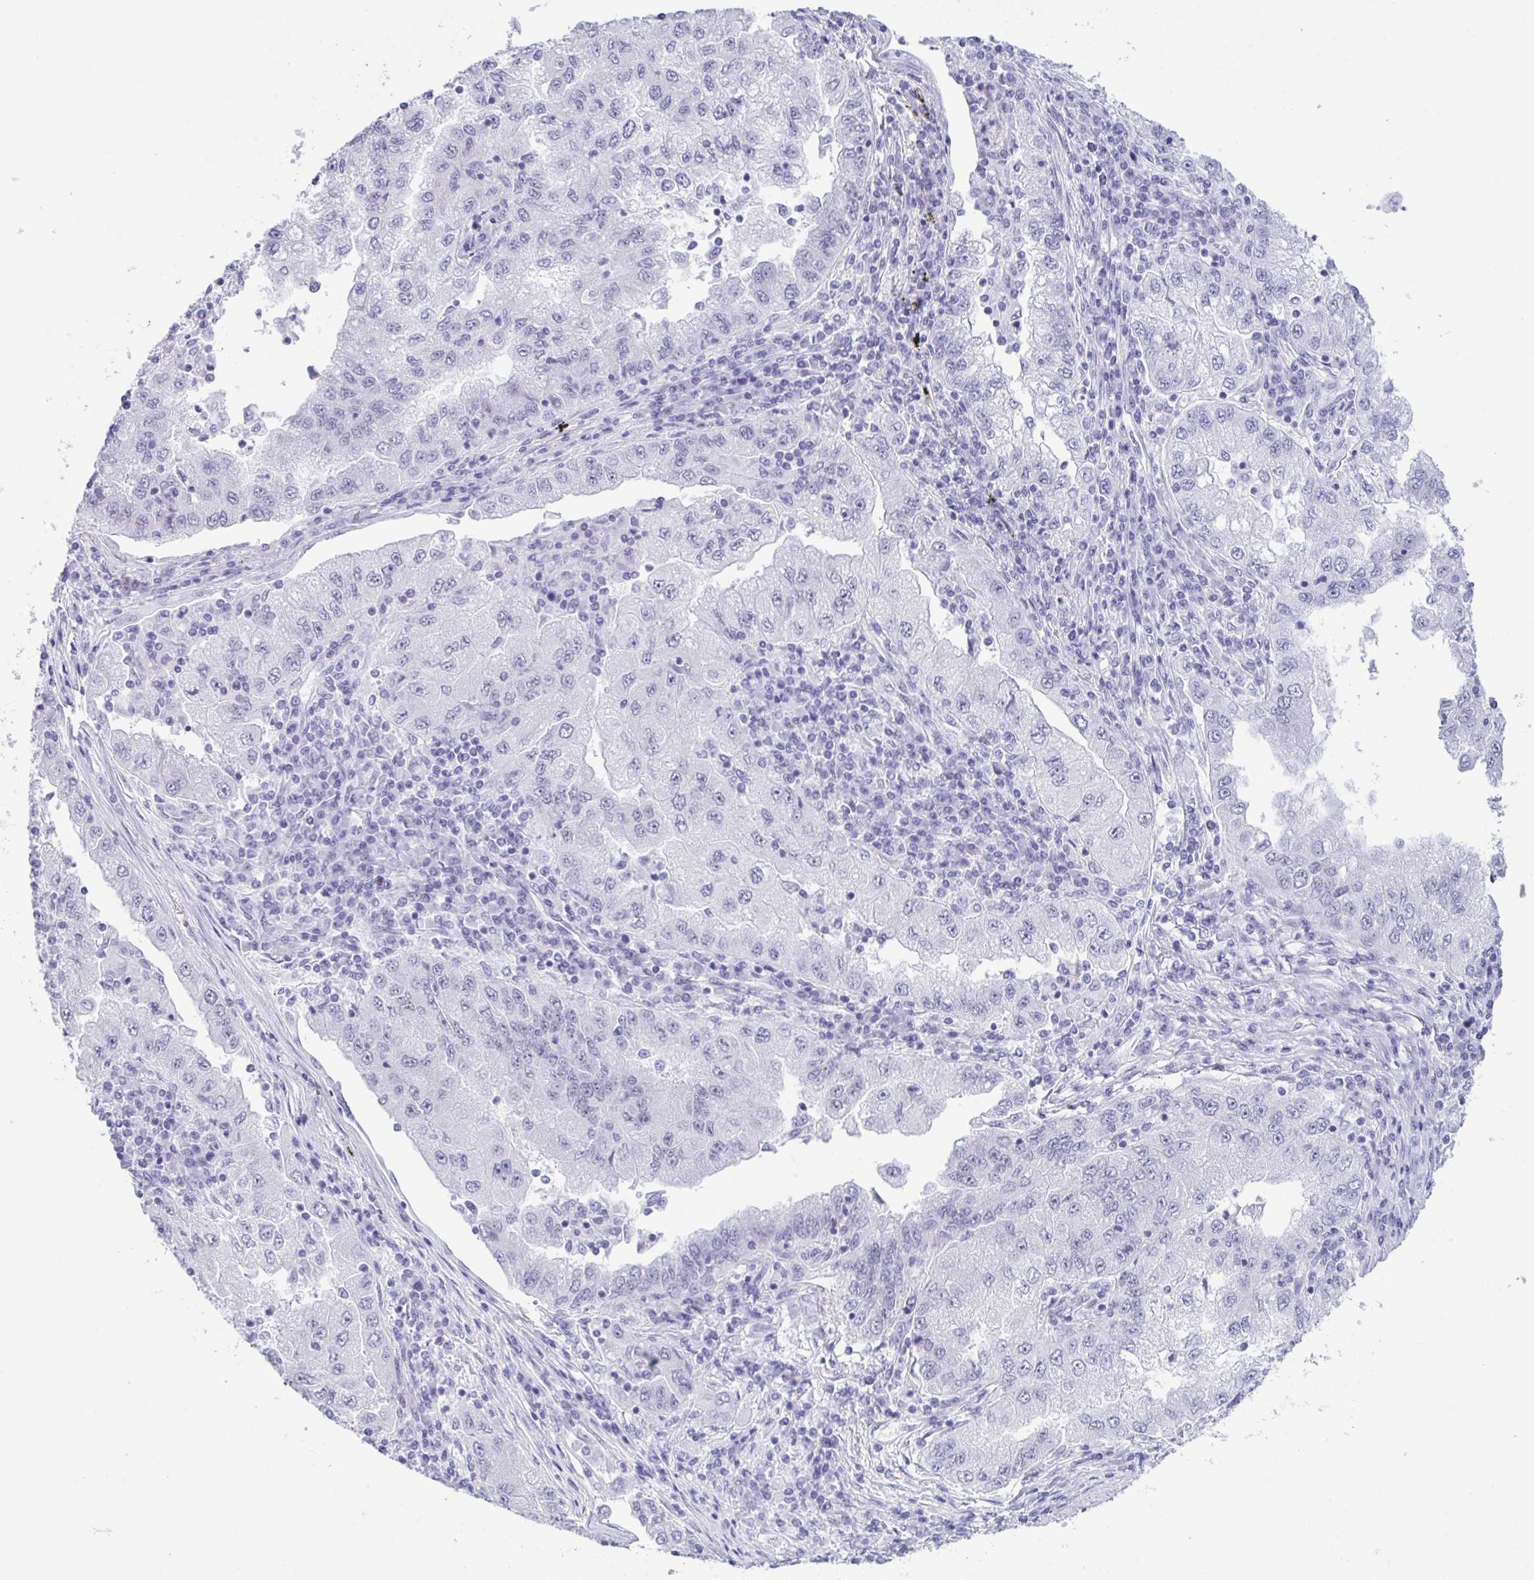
{"staining": {"intensity": "negative", "quantity": "none", "location": "none"}, "tissue": "lung cancer", "cell_type": "Tumor cells", "image_type": "cancer", "snomed": [{"axis": "morphology", "description": "Adenocarcinoma, NOS"}, {"axis": "morphology", "description": "Adenocarcinoma primary or metastatic"}, {"axis": "topography", "description": "Lung"}], "caption": "This is a micrograph of immunohistochemistry (IHC) staining of lung cancer (adenocarcinoma primary or metastatic), which shows no expression in tumor cells.", "gene": "SUGP2", "patient": {"sex": "male", "age": 74}}